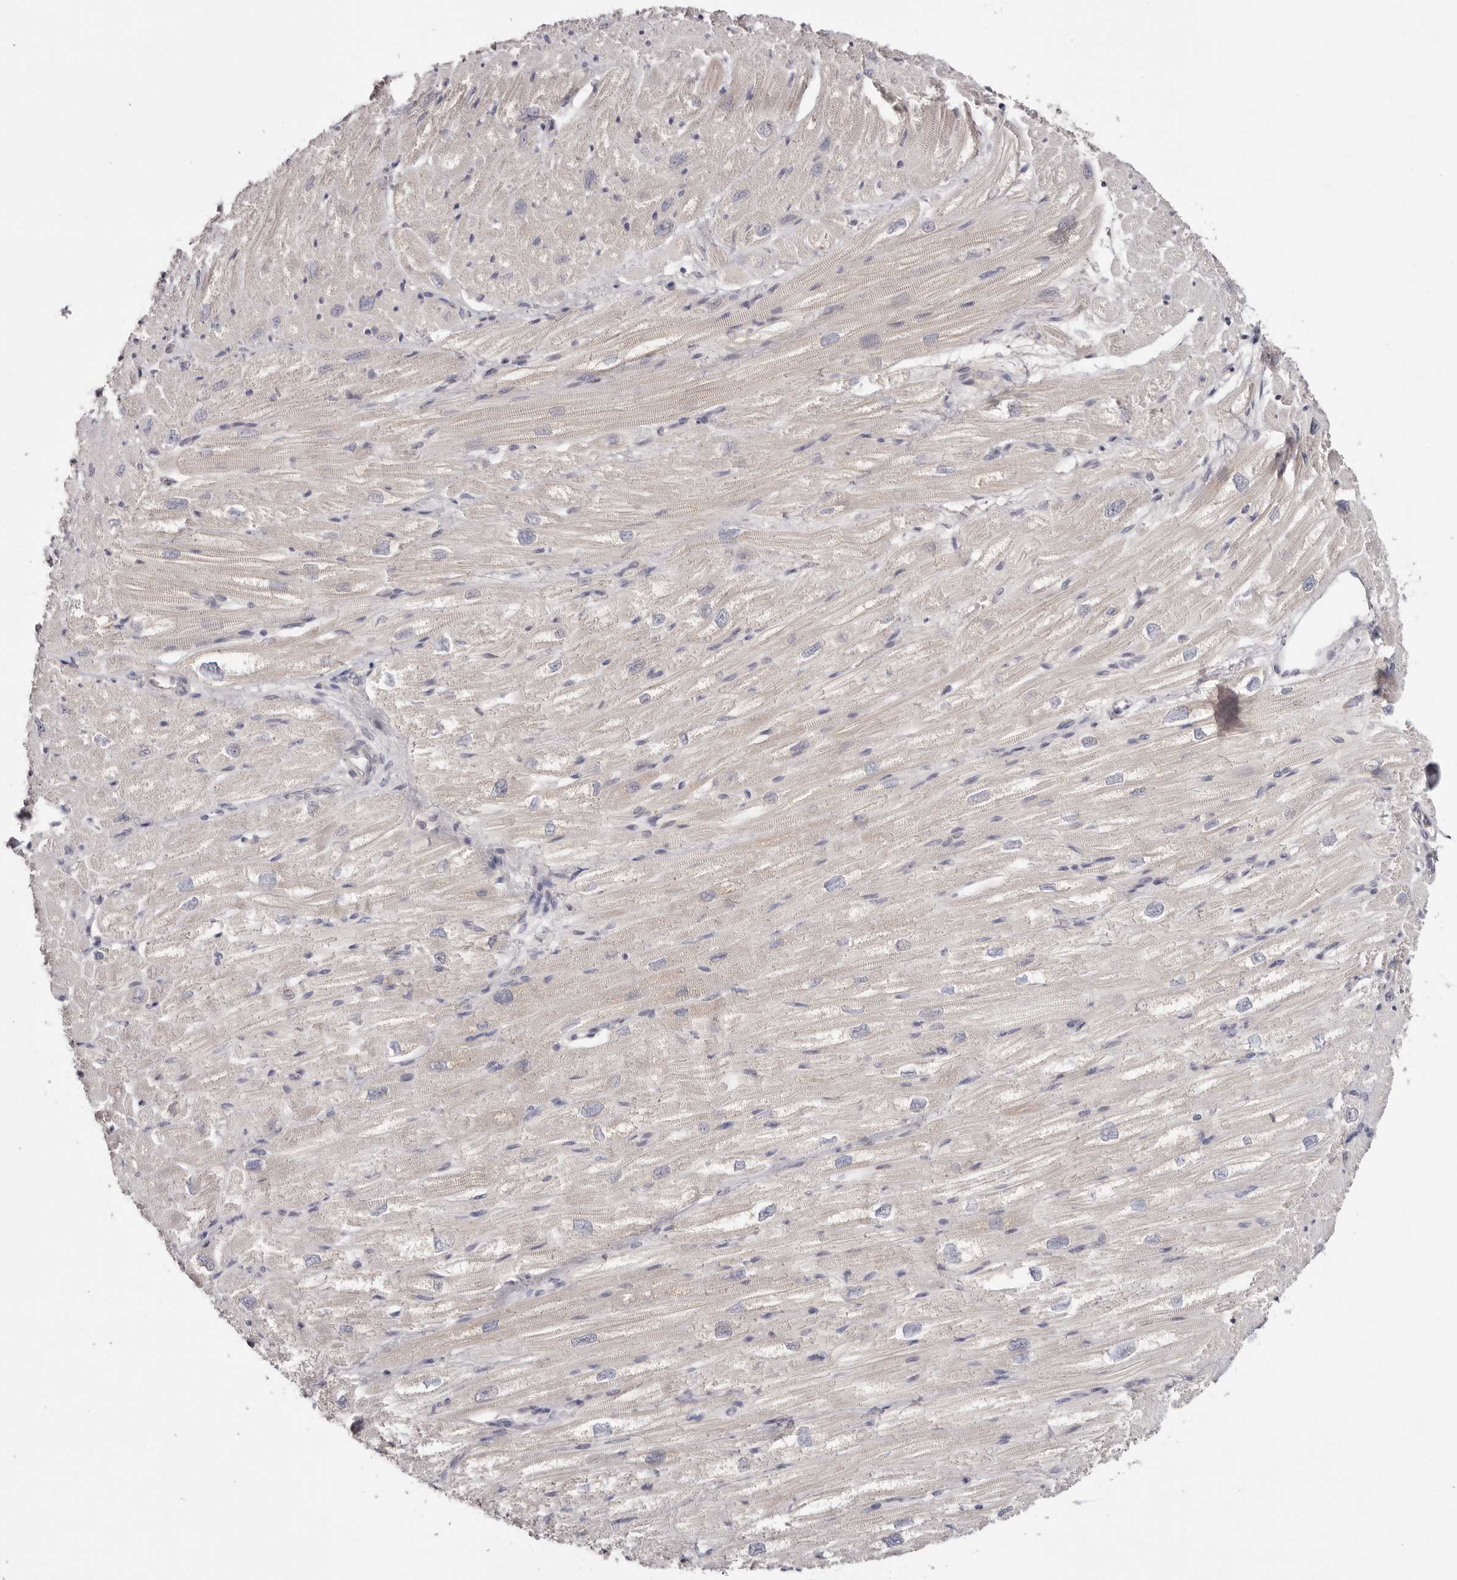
{"staining": {"intensity": "weak", "quantity": "<25%", "location": "cytoplasmic/membranous"}, "tissue": "heart muscle", "cell_type": "Cardiomyocytes", "image_type": "normal", "snomed": [{"axis": "morphology", "description": "Normal tissue, NOS"}, {"axis": "topography", "description": "Heart"}], "caption": "Immunohistochemistry (IHC) of unremarkable heart muscle displays no positivity in cardiomyocytes.", "gene": "CCDC190", "patient": {"sex": "male", "age": 50}}